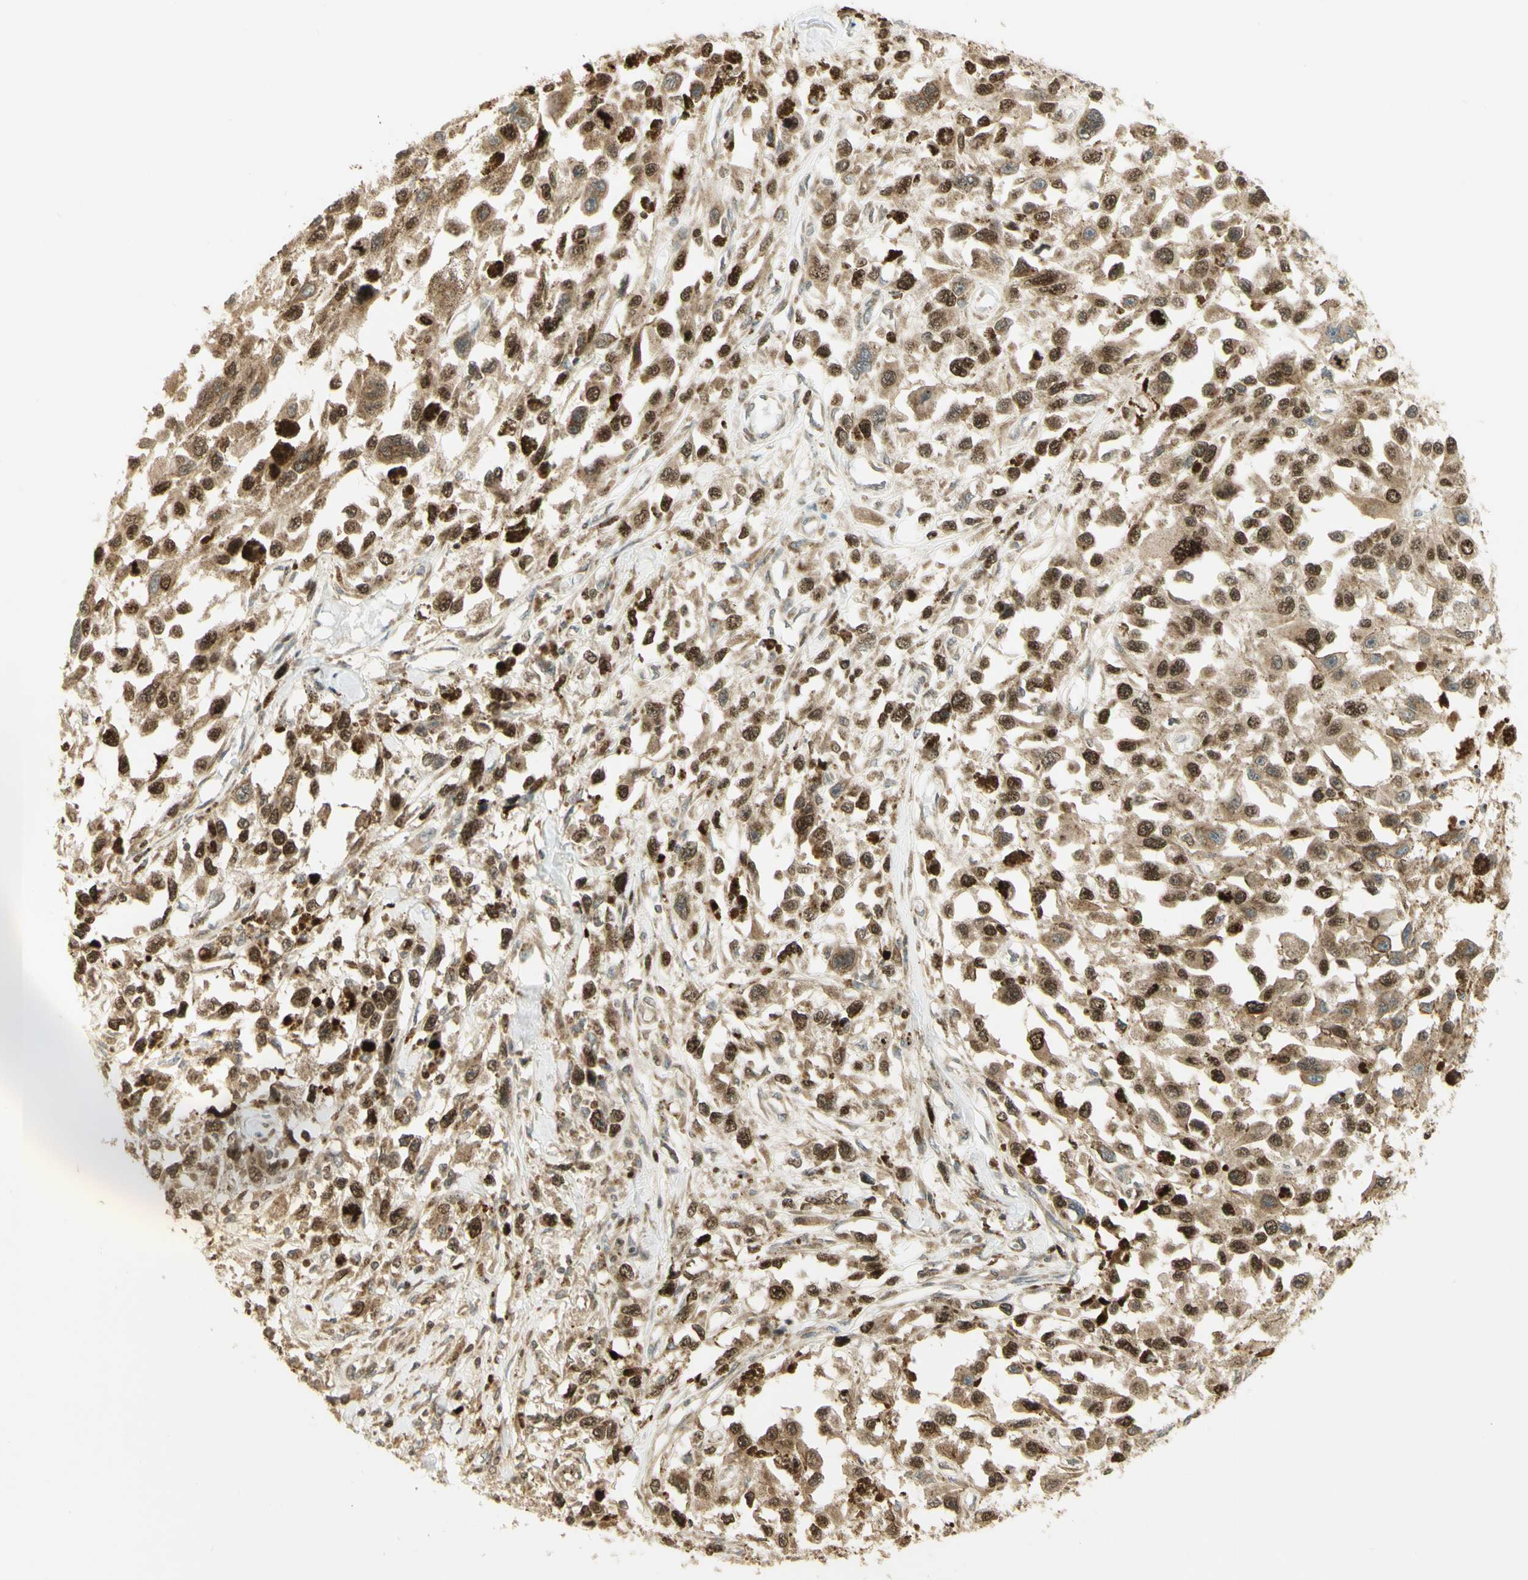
{"staining": {"intensity": "strong", "quantity": "25%-75%", "location": "cytoplasmic/membranous,nuclear"}, "tissue": "melanoma", "cell_type": "Tumor cells", "image_type": "cancer", "snomed": [{"axis": "morphology", "description": "Malignant melanoma, Metastatic site"}, {"axis": "topography", "description": "Lymph node"}], "caption": "Brown immunohistochemical staining in human malignant melanoma (metastatic site) reveals strong cytoplasmic/membranous and nuclear positivity in approximately 25%-75% of tumor cells.", "gene": "KIF11", "patient": {"sex": "male", "age": 59}}